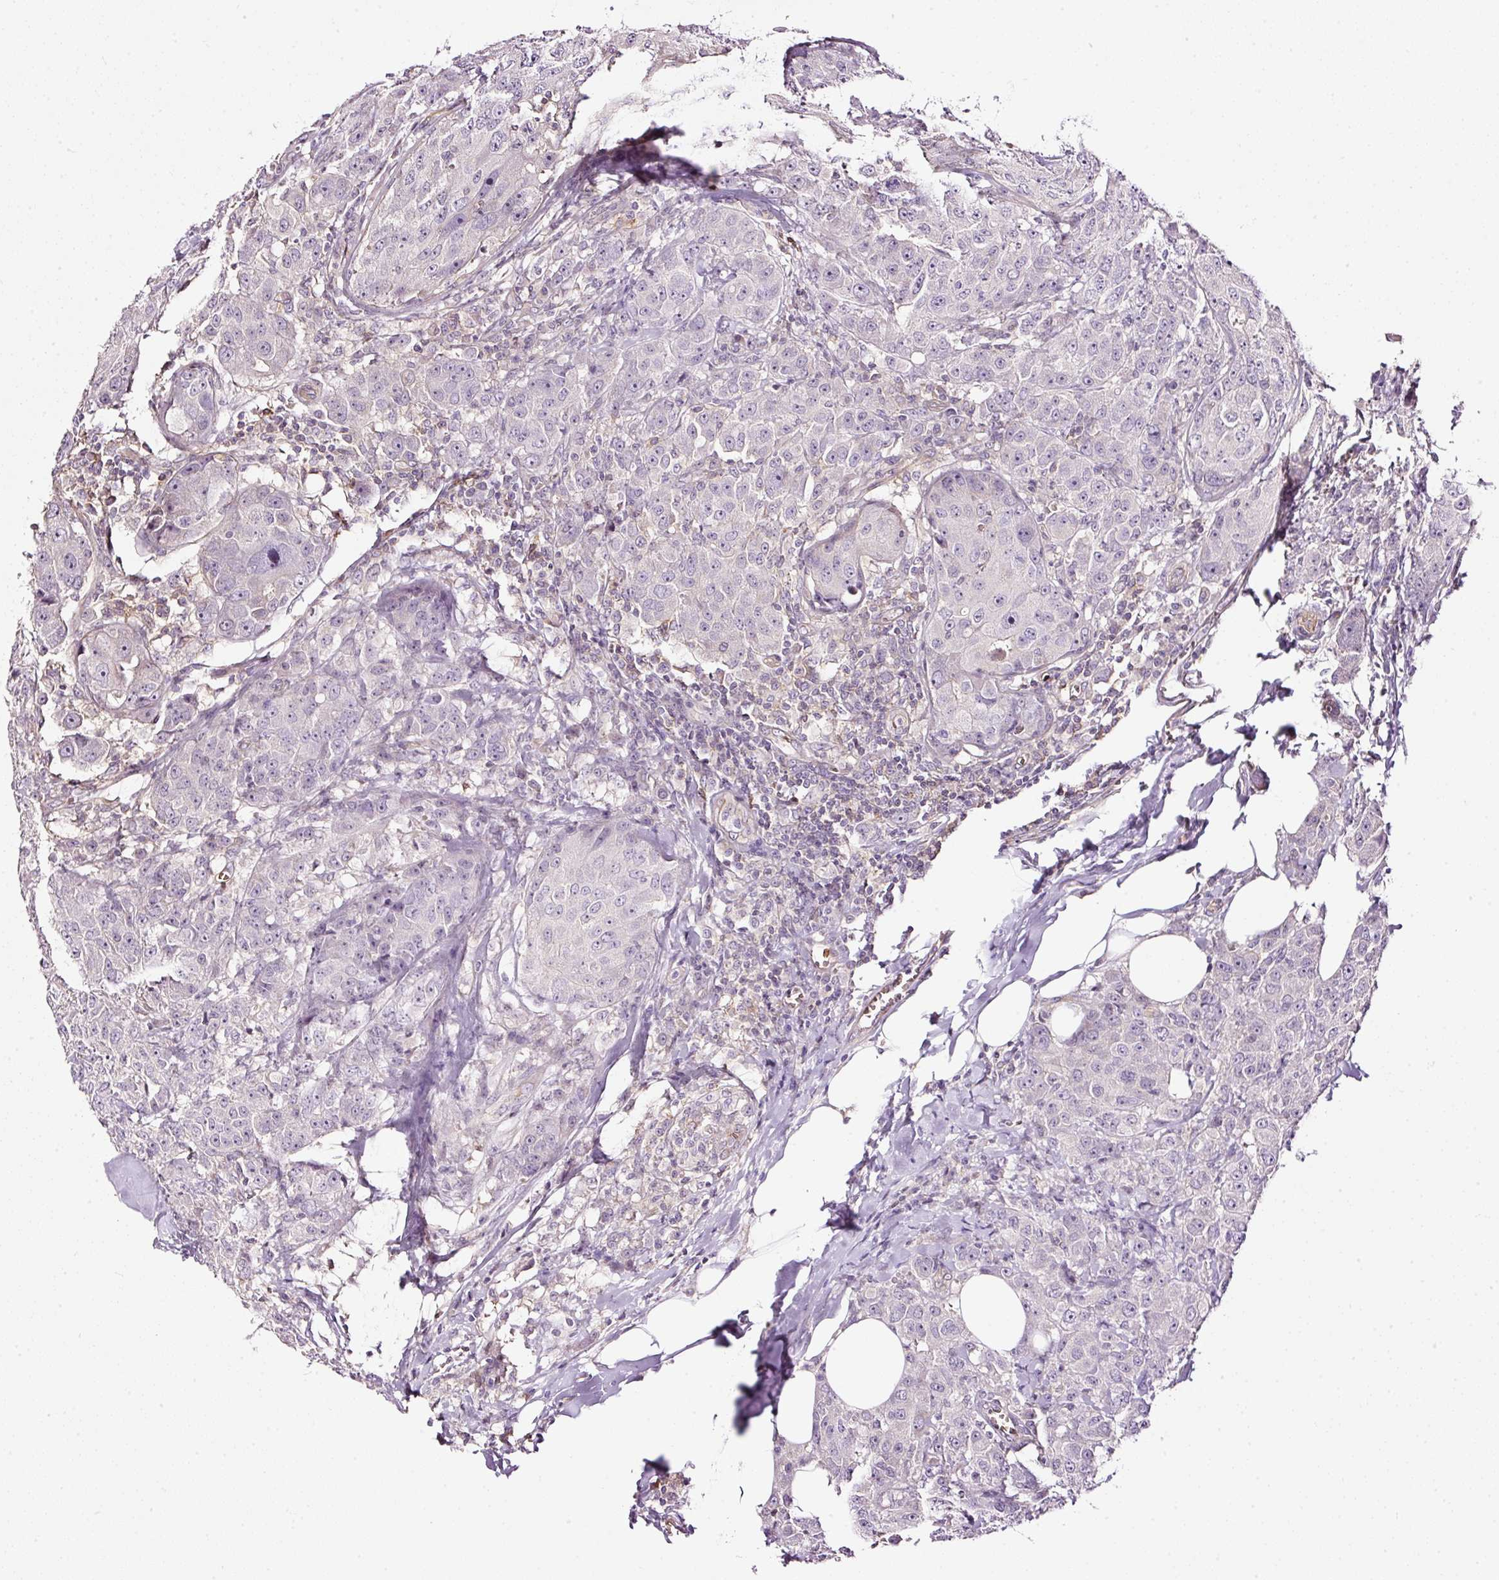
{"staining": {"intensity": "negative", "quantity": "none", "location": "none"}, "tissue": "breast cancer", "cell_type": "Tumor cells", "image_type": "cancer", "snomed": [{"axis": "morphology", "description": "Duct carcinoma"}, {"axis": "topography", "description": "Breast"}], "caption": "Immunohistochemistry of human breast cancer displays no expression in tumor cells.", "gene": "USHBP1", "patient": {"sex": "female", "age": 43}}